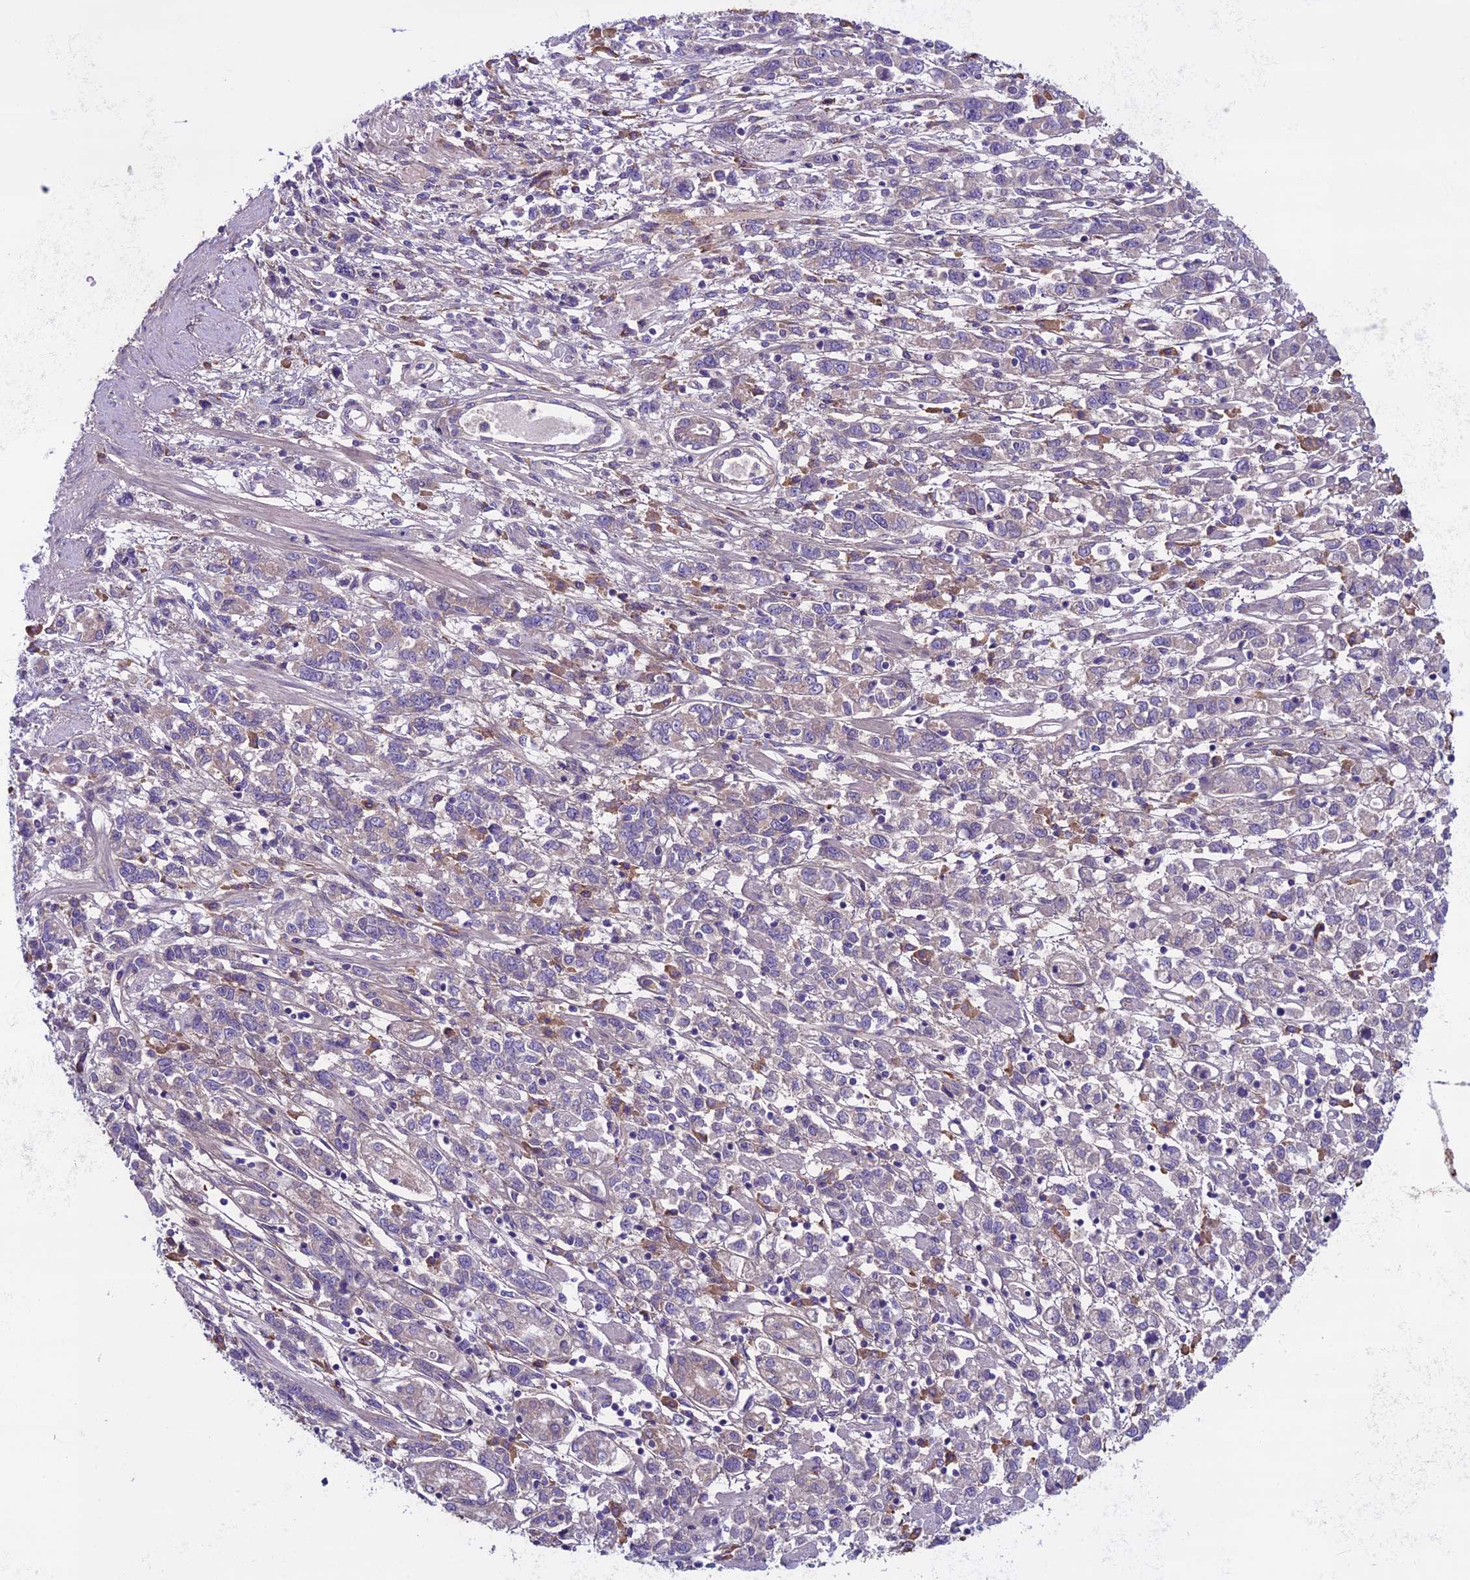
{"staining": {"intensity": "negative", "quantity": "none", "location": "none"}, "tissue": "stomach cancer", "cell_type": "Tumor cells", "image_type": "cancer", "snomed": [{"axis": "morphology", "description": "Adenocarcinoma, NOS"}, {"axis": "topography", "description": "Stomach"}], "caption": "Immunohistochemistry micrograph of neoplastic tissue: human adenocarcinoma (stomach) stained with DAB (3,3'-diaminobenzidine) displays no significant protein staining in tumor cells. Nuclei are stained in blue.", "gene": "DCTN5", "patient": {"sex": "female", "age": 76}}